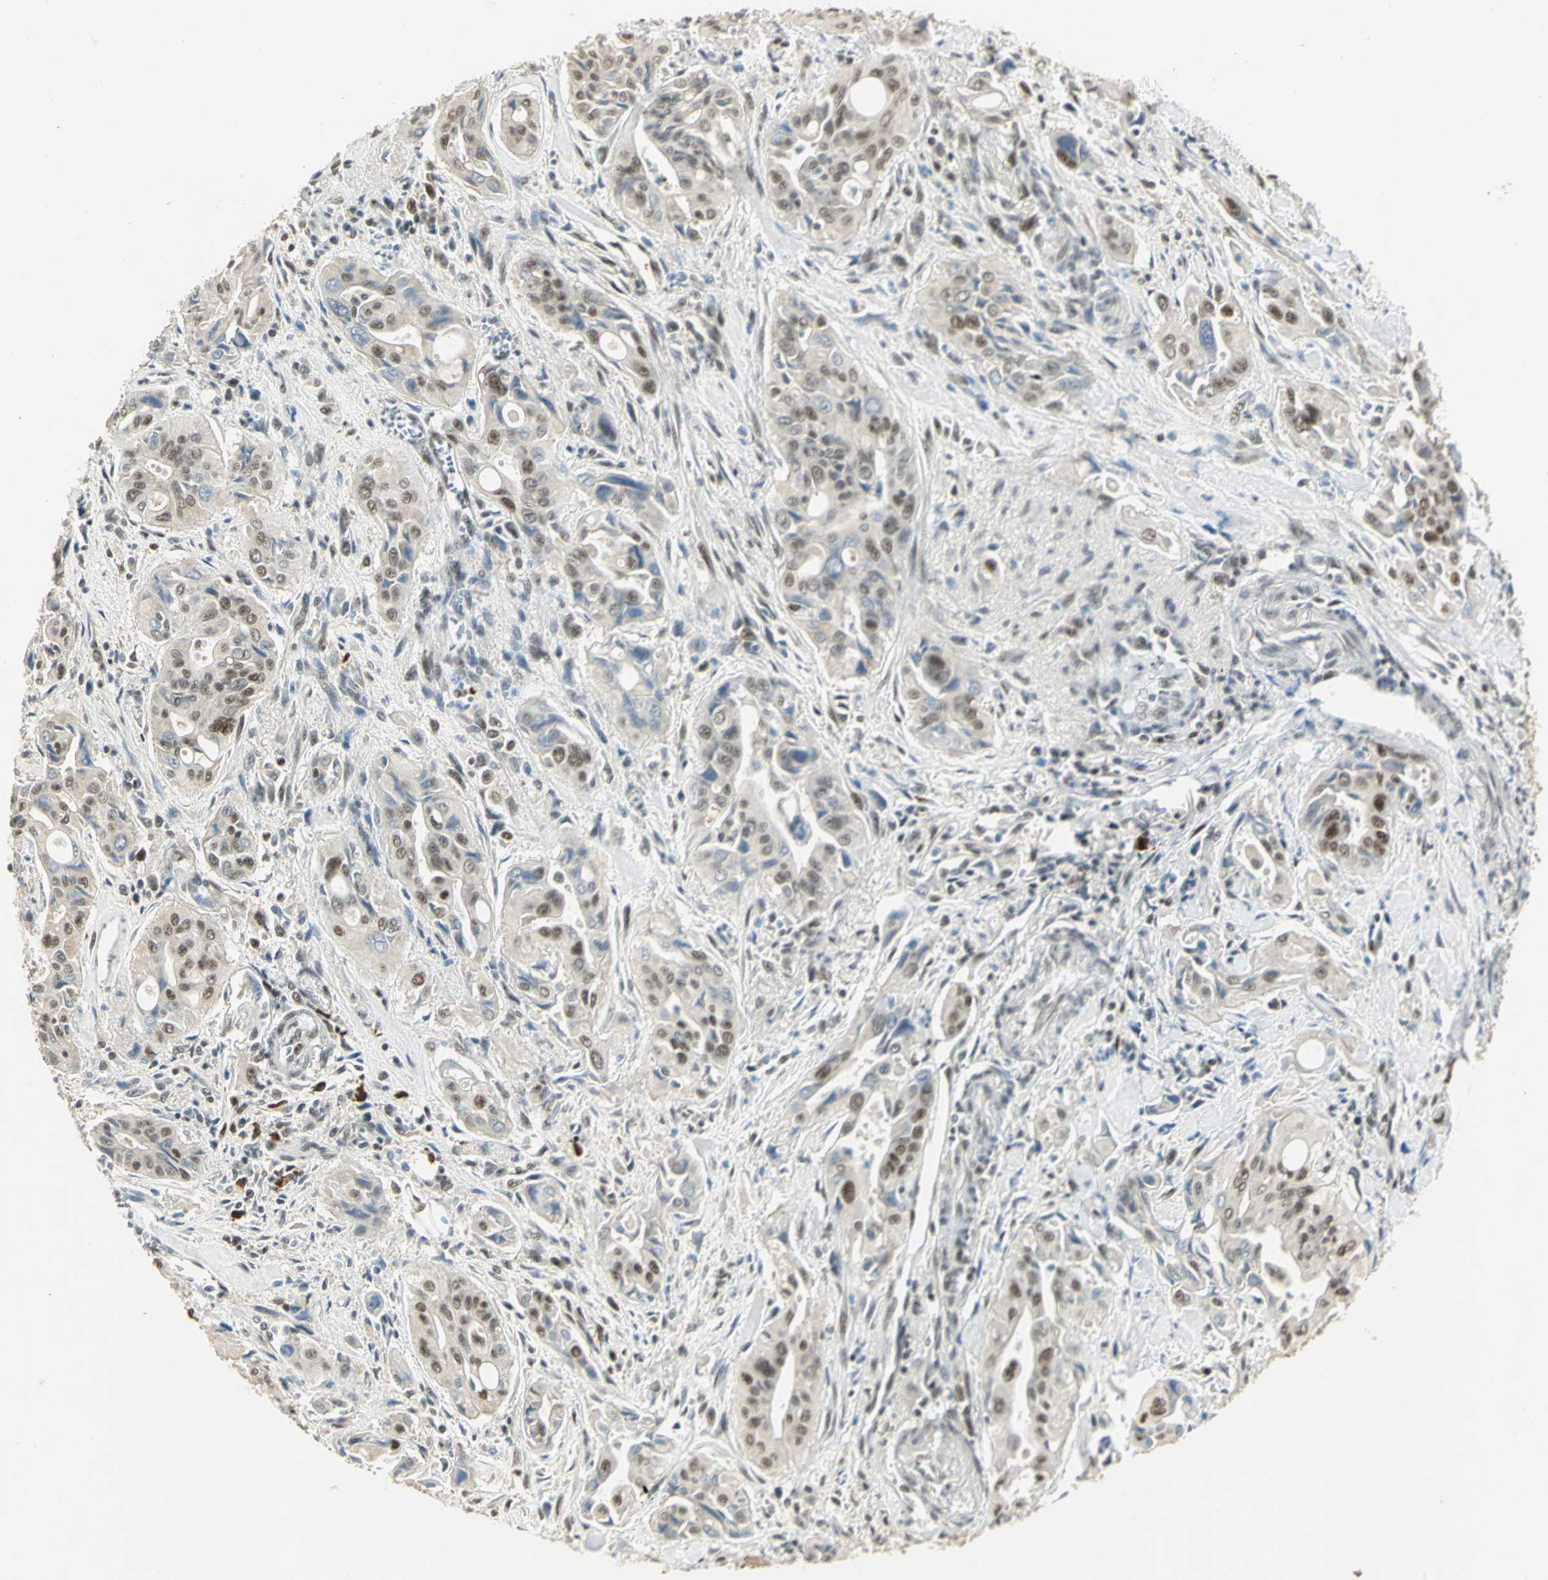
{"staining": {"intensity": "moderate", "quantity": ">75%", "location": "nuclear"}, "tissue": "pancreatic cancer", "cell_type": "Tumor cells", "image_type": "cancer", "snomed": [{"axis": "morphology", "description": "Adenocarcinoma, NOS"}, {"axis": "topography", "description": "Pancreas"}], "caption": "Pancreatic adenocarcinoma tissue shows moderate nuclear expression in approximately >75% of tumor cells The protein is shown in brown color, while the nuclei are stained blue.", "gene": "CCNT1", "patient": {"sex": "male", "age": 77}}